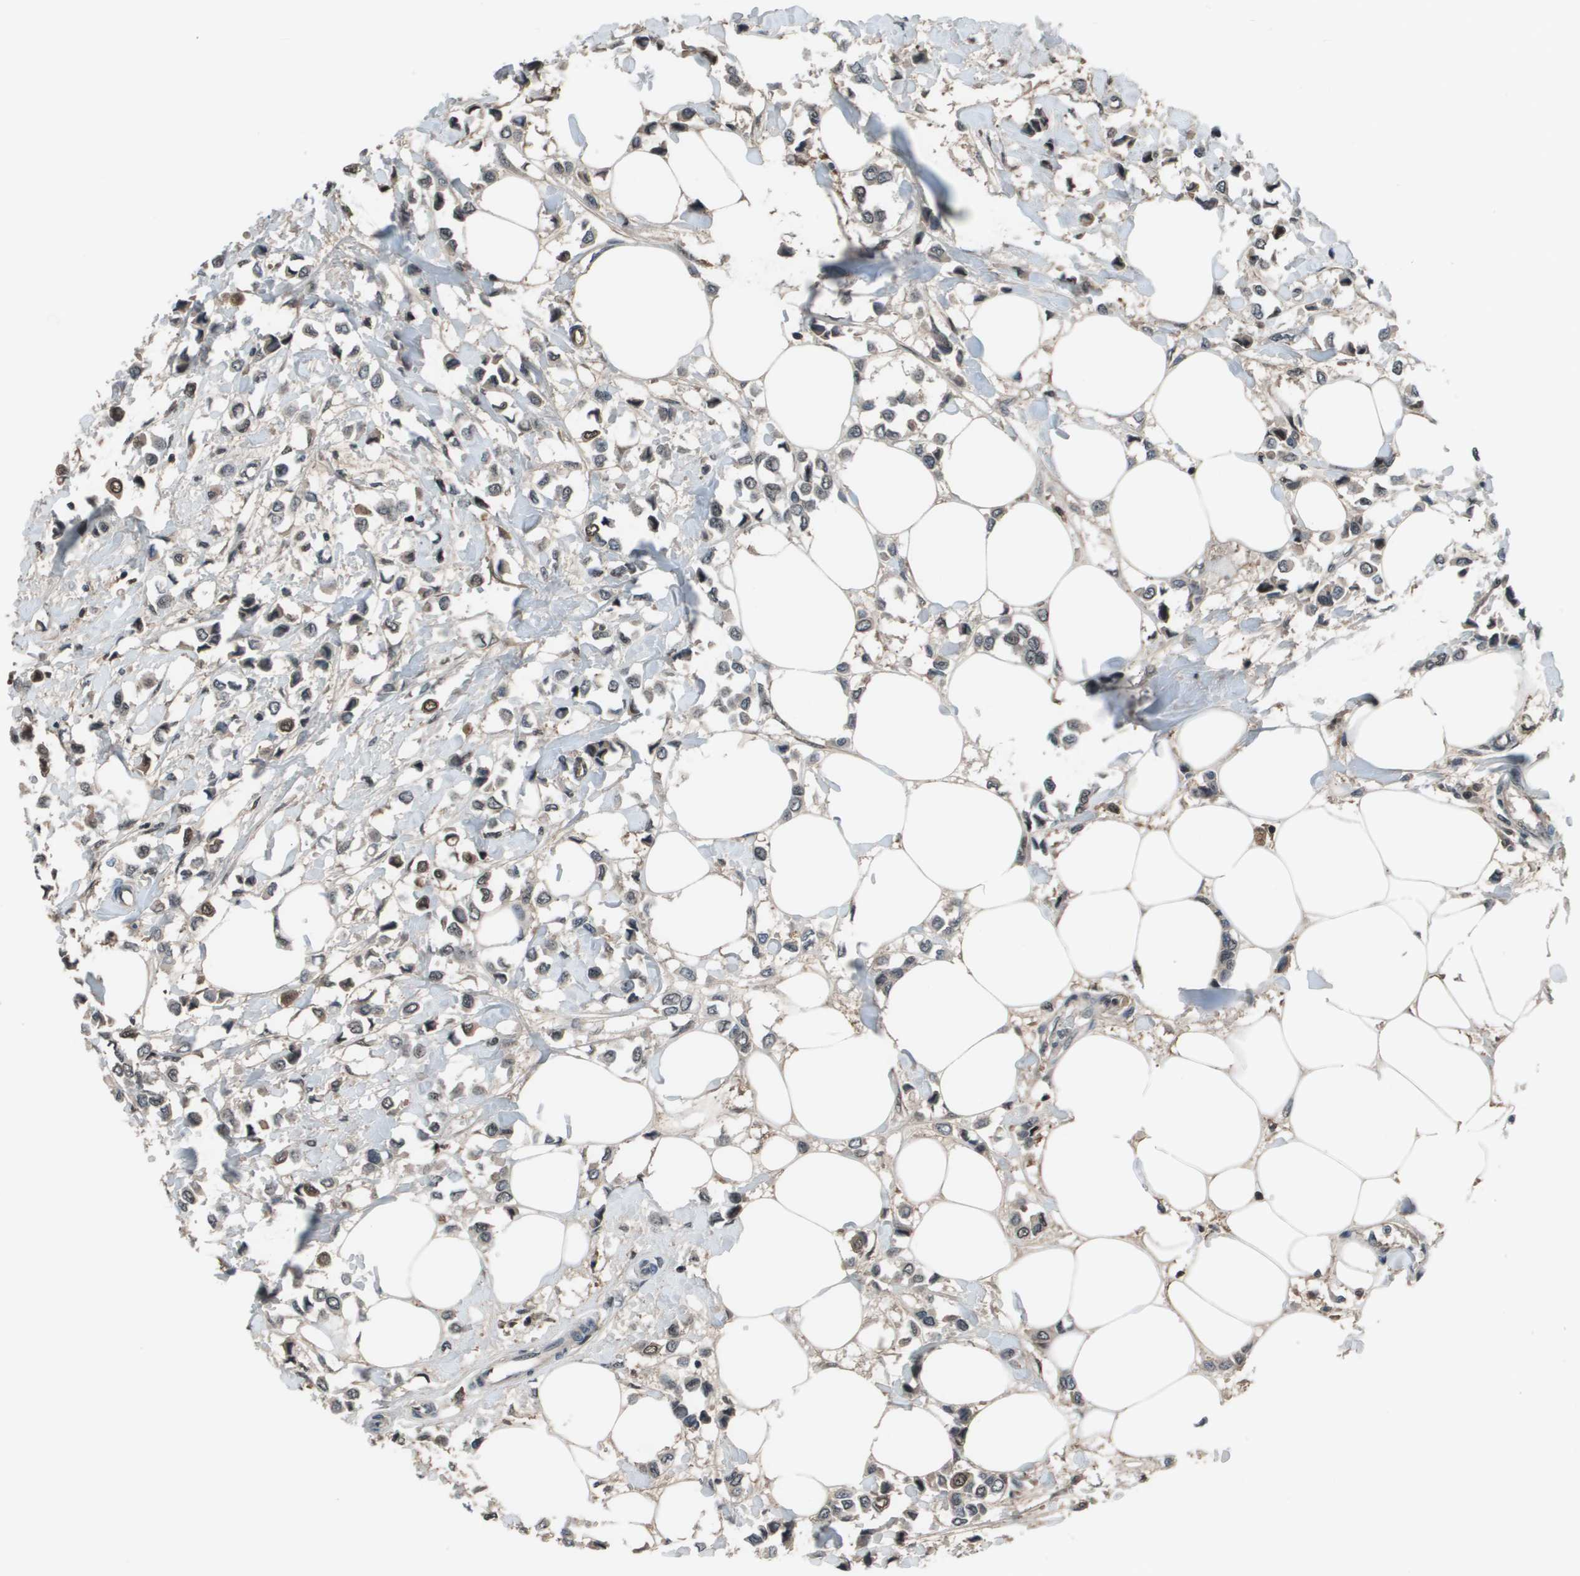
{"staining": {"intensity": "moderate", "quantity": "25%-75%", "location": "nuclear"}, "tissue": "breast cancer", "cell_type": "Tumor cells", "image_type": "cancer", "snomed": [{"axis": "morphology", "description": "Lobular carcinoma"}, {"axis": "topography", "description": "Breast"}], "caption": "Immunohistochemical staining of breast lobular carcinoma reveals moderate nuclear protein positivity in approximately 25%-75% of tumor cells. (DAB IHC, brown staining for protein, blue staining for nuclei).", "gene": "THRAP3", "patient": {"sex": "female", "age": 51}}